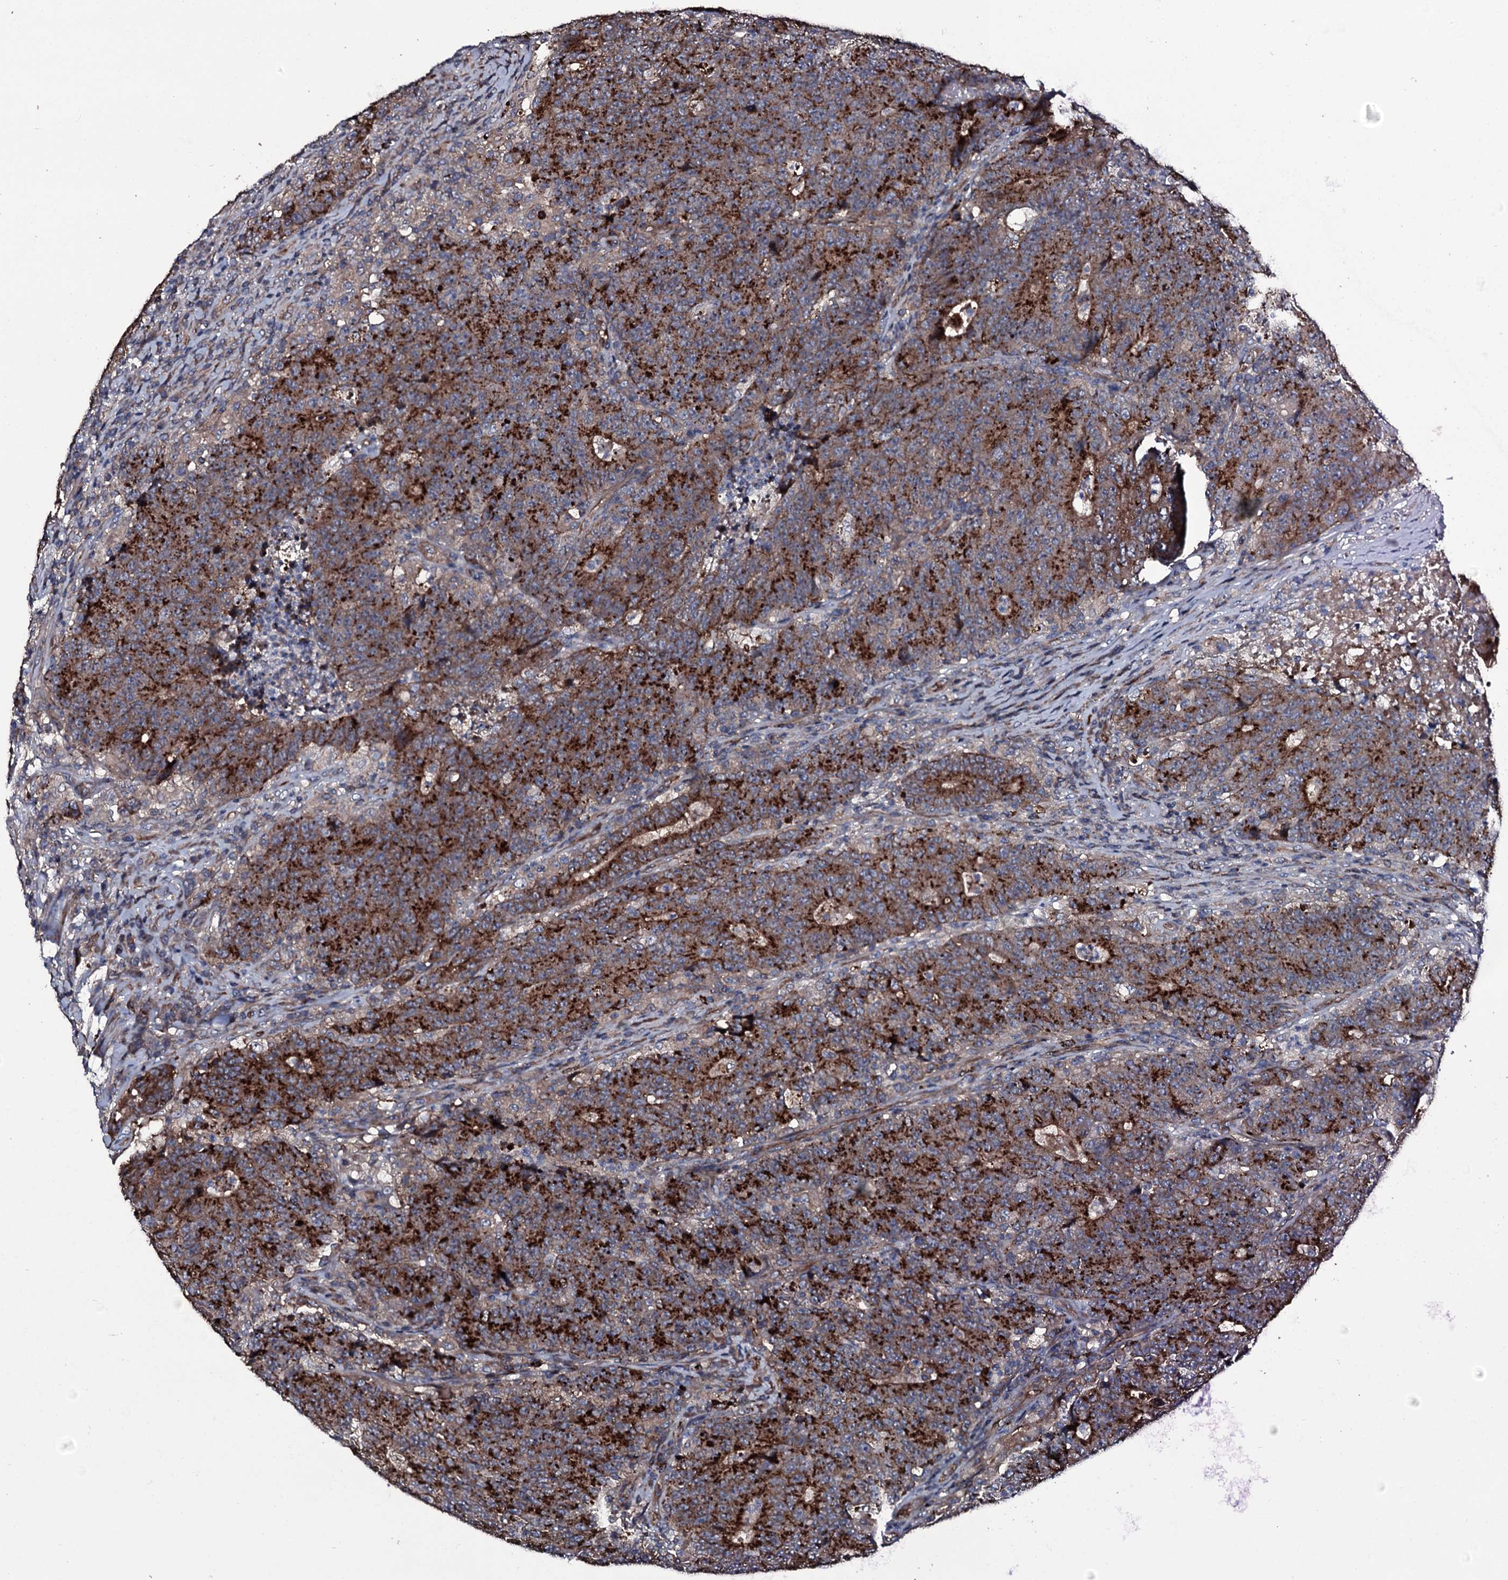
{"staining": {"intensity": "strong", "quantity": ">75%", "location": "cytoplasmic/membranous"}, "tissue": "colorectal cancer", "cell_type": "Tumor cells", "image_type": "cancer", "snomed": [{"axis": "morphology", "description": "Adenocarcinoma, NOS"}, {"axis": "topography", "description": "Colon"}], "caption": "Approximately >75% of tumor cells in colorectal cancer (adenocarcinoma) reveal strong cytoplasmic/membranous protein positivity as visualized by brown immunohistochemical staining.", "gene": "ZSWIM8", "patient": {"sex": "female", "age": 75}}